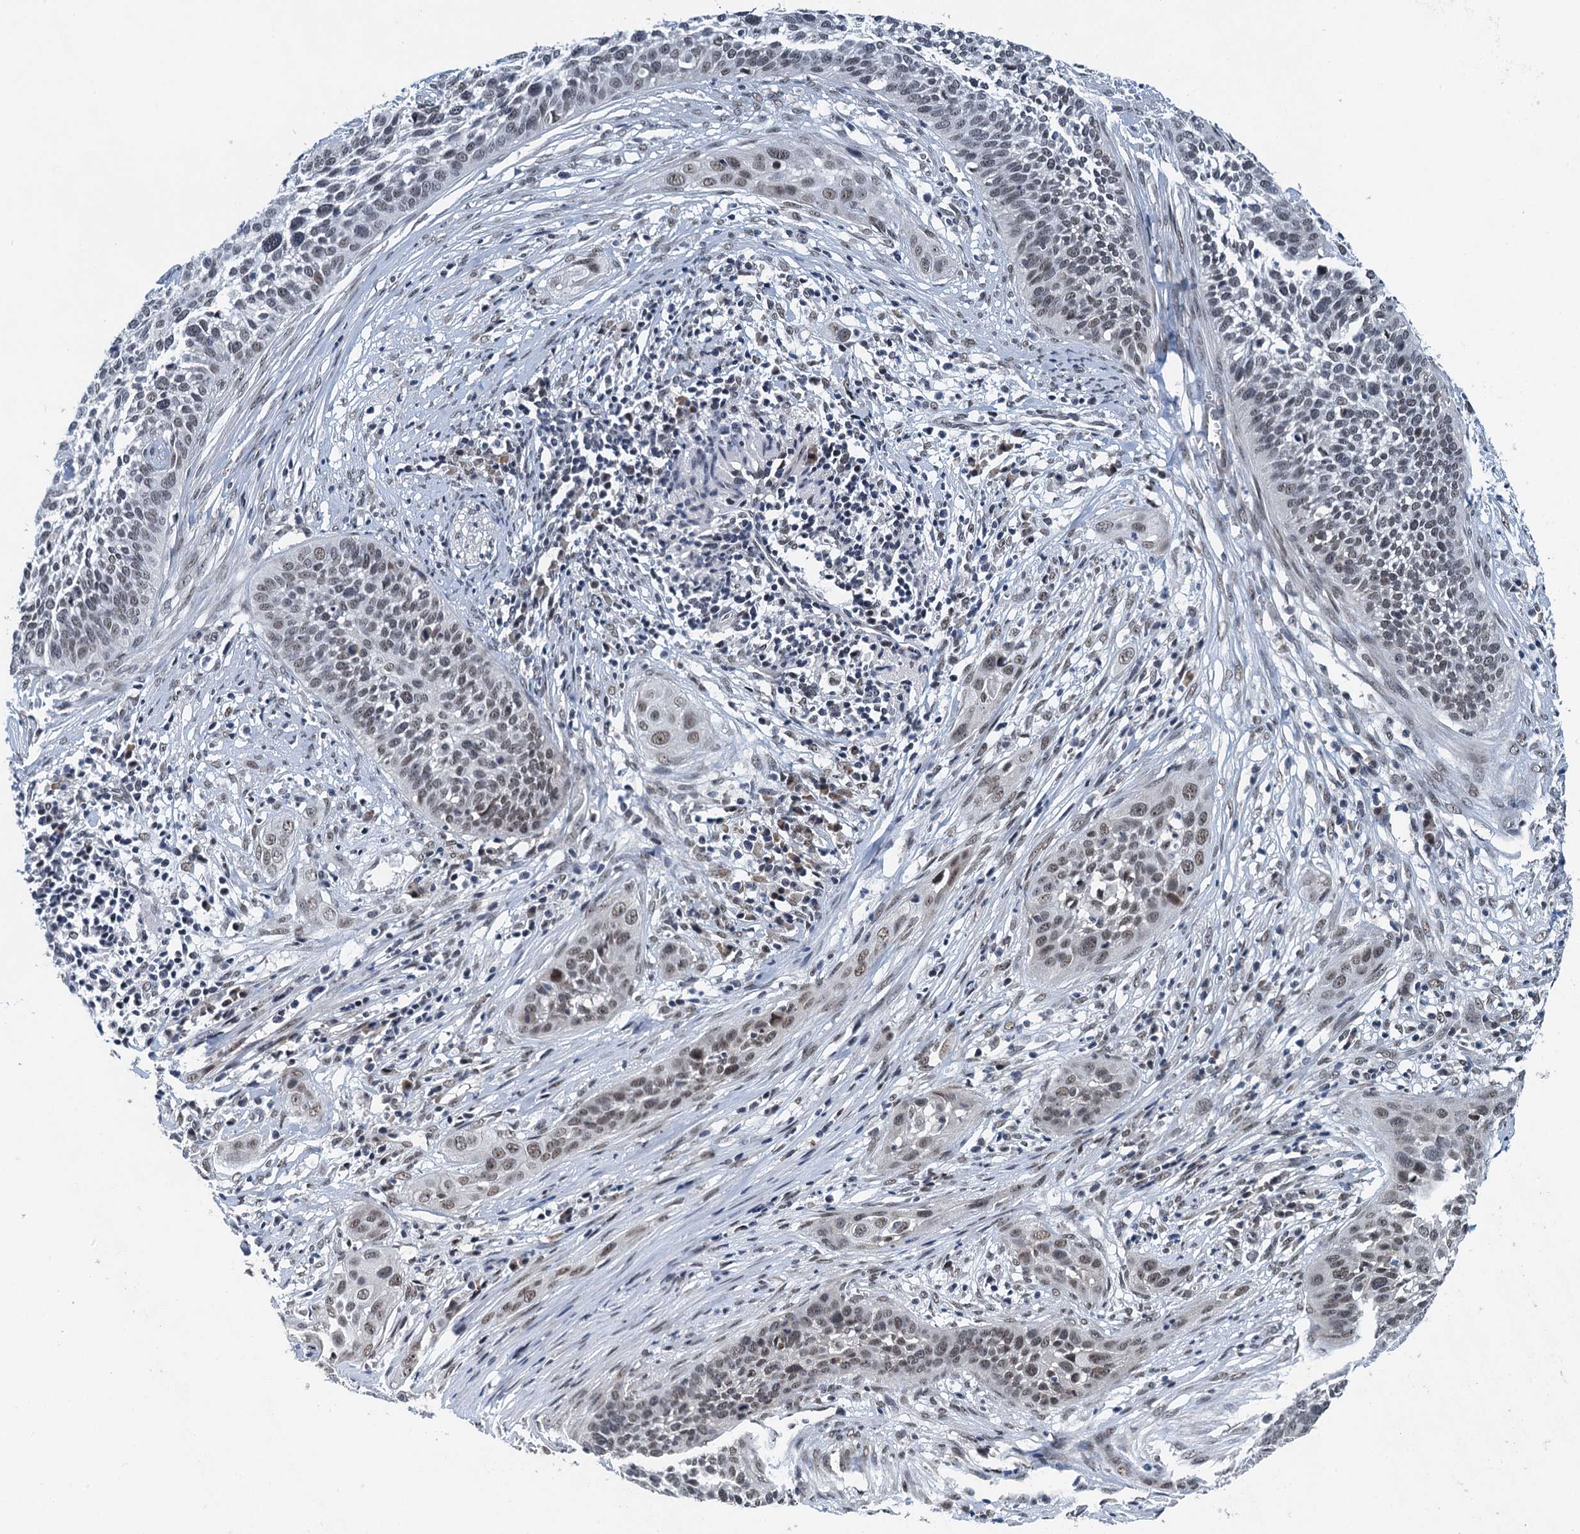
{"staining": {"intensity": "moderate", "quantity": "25%-75%", "location": "nuclear"}, "tissue": "cervical cancer", "cell_type": "Tumor cells", "image_type": "cancer", "snomed": [{"axis": "morphology", "description": "Squamous cell carcinoma, NOS"}, {"axis": "topography", "description": "Cervix"}], "caption": "Immunohistochemistry (IHC) of cervical cancer shows medium levels of moderate nuclear positivity in approximately 25%-75% of tumor cells.", "gene": "MTA3", "patient": {"sex": "female", "age": 34}}